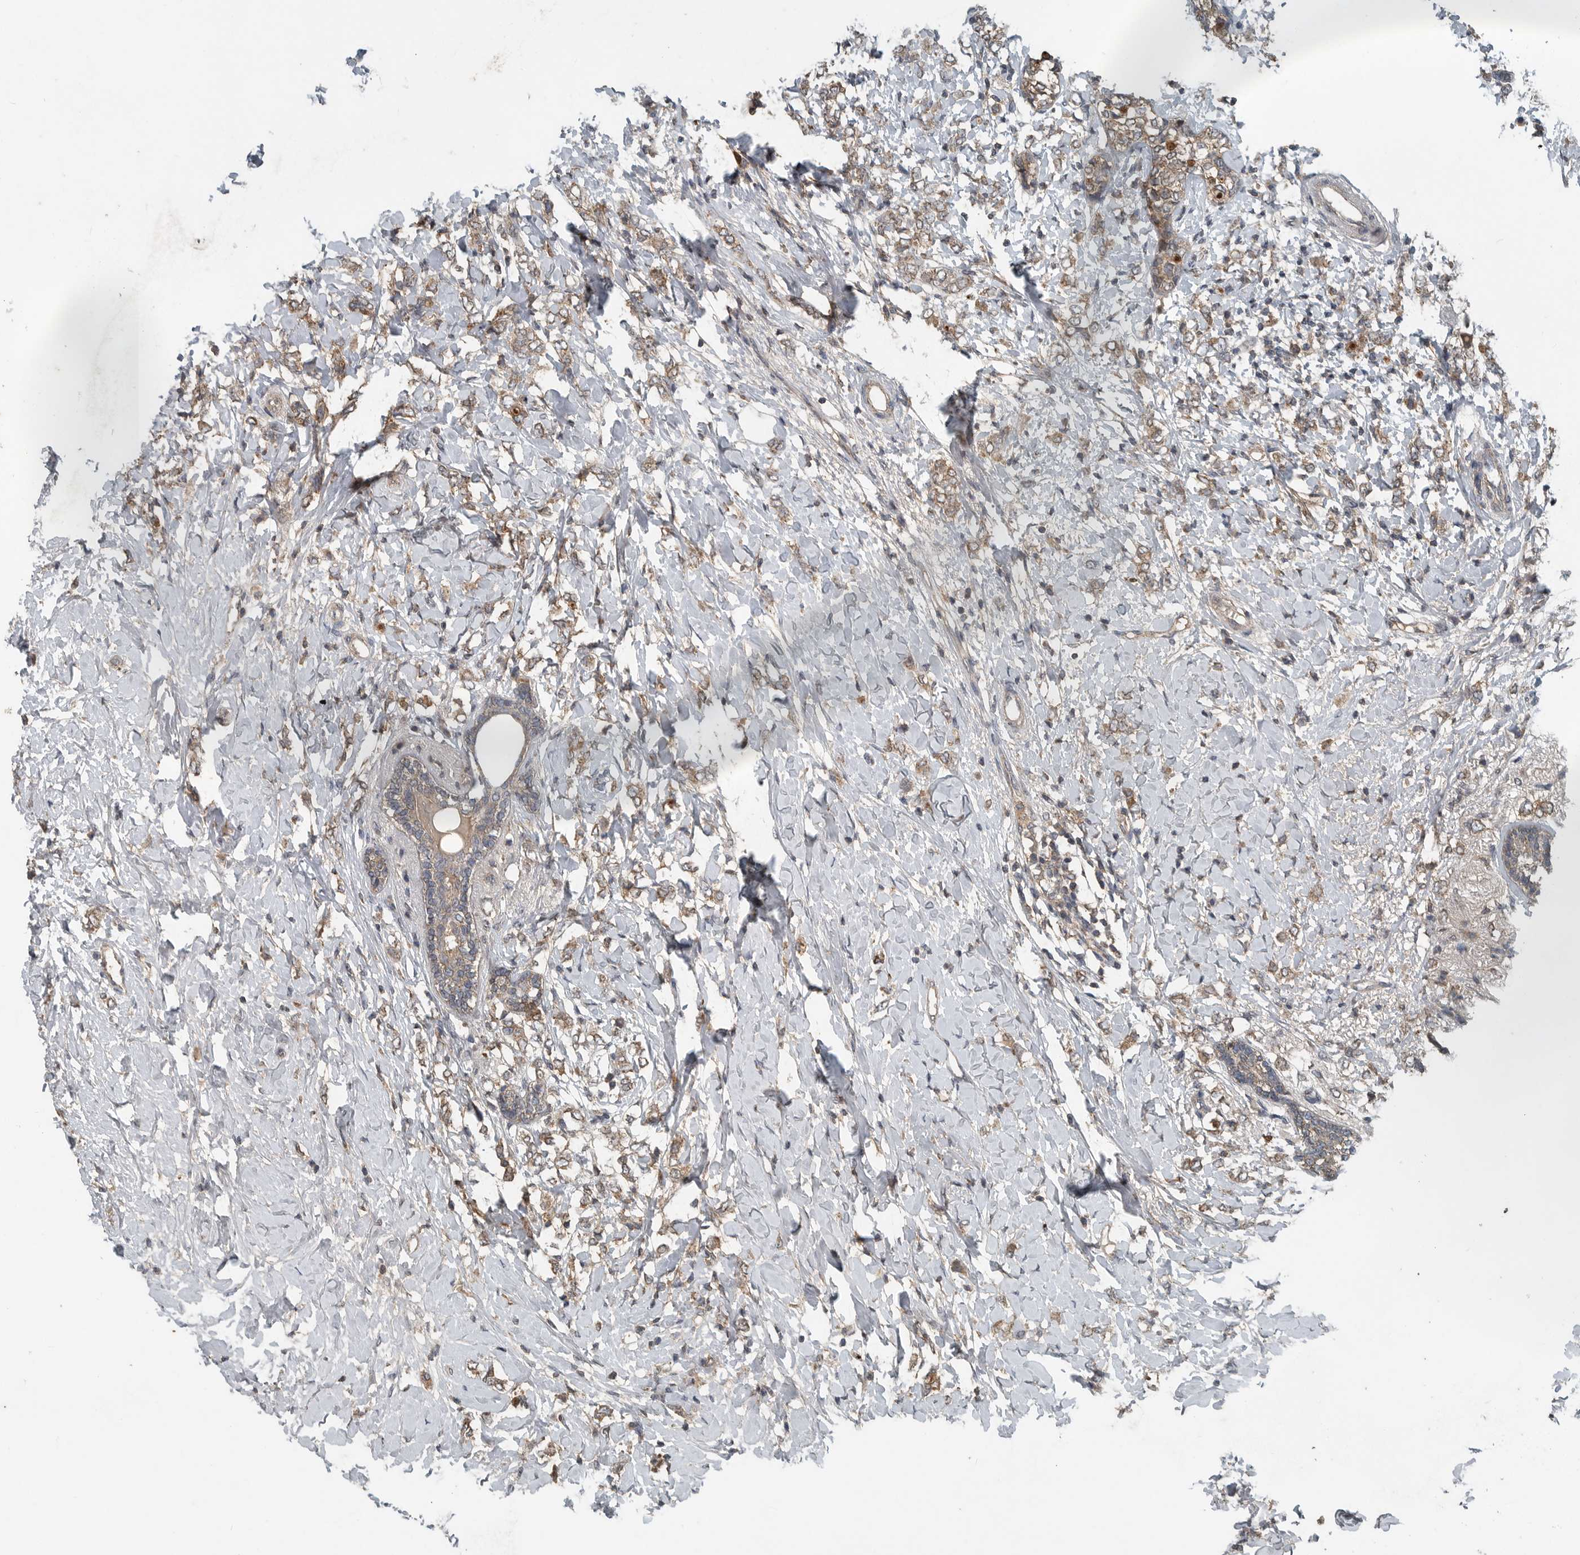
{"staining": {"intensity": "moderate", "quantity": ">75%", "location": "cytoplasmic/membranous"}, "tissue": "breast cancer", "cell_type": "Tumor cells", "image_type": "cancer", "snomed": [{"axis": "morphology", "description": "Normal tissue, NOS"}, {"axis": "morphology", "description": "Lobular carcinoma"}, {"axis": "topography", "description": "Breast"}], "caption": "Immunohistochemical staining of lobular carcinoma (breast) reveals moderate cytoplasmic/membranous protein staining in about >75% of tumor cells.", "gene": "IL6ST", "patient": {"sex": "female", "age": 47}}